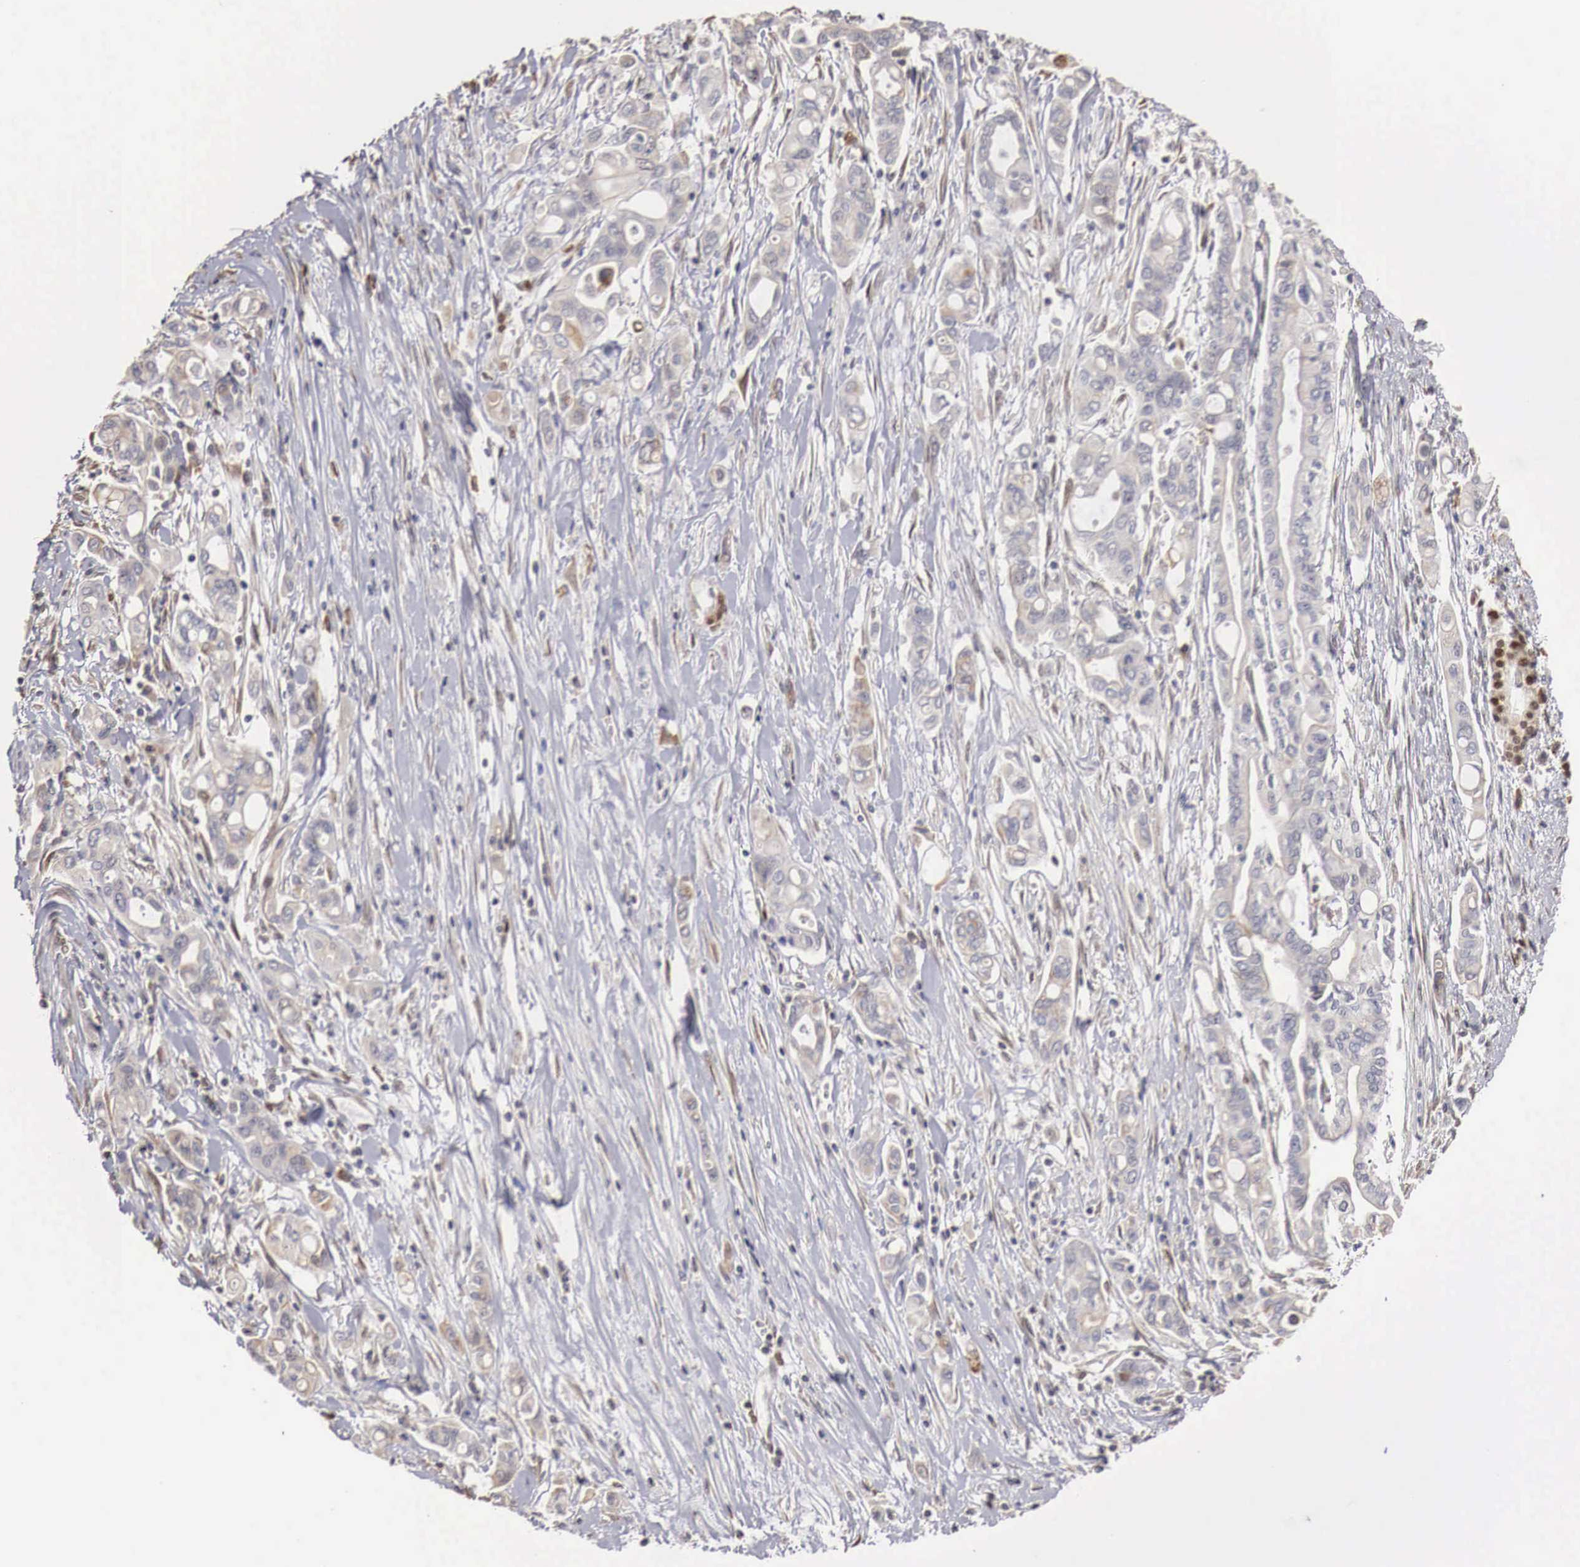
{"staining": {"intensity": "negative", "quantity": "none", "location": "none"}, "tissue": "pancreatic cancer", "cell_type": "Tumor cells", "image_type": "cancer", "snomed": [{"axis": "morphology", "description": "Adenocarcinoma, NOS"}, {"axis": "topography", "description": "Pancreas"}], "caption": "Human pancreatic cancer (adenocarcinoma) stained for a protein using immunohistochemistry (IHC) exhibits no expression in tumor cells.", "gene": "KHDRBS2", "patient": {"sex": "female", "age": 57}}